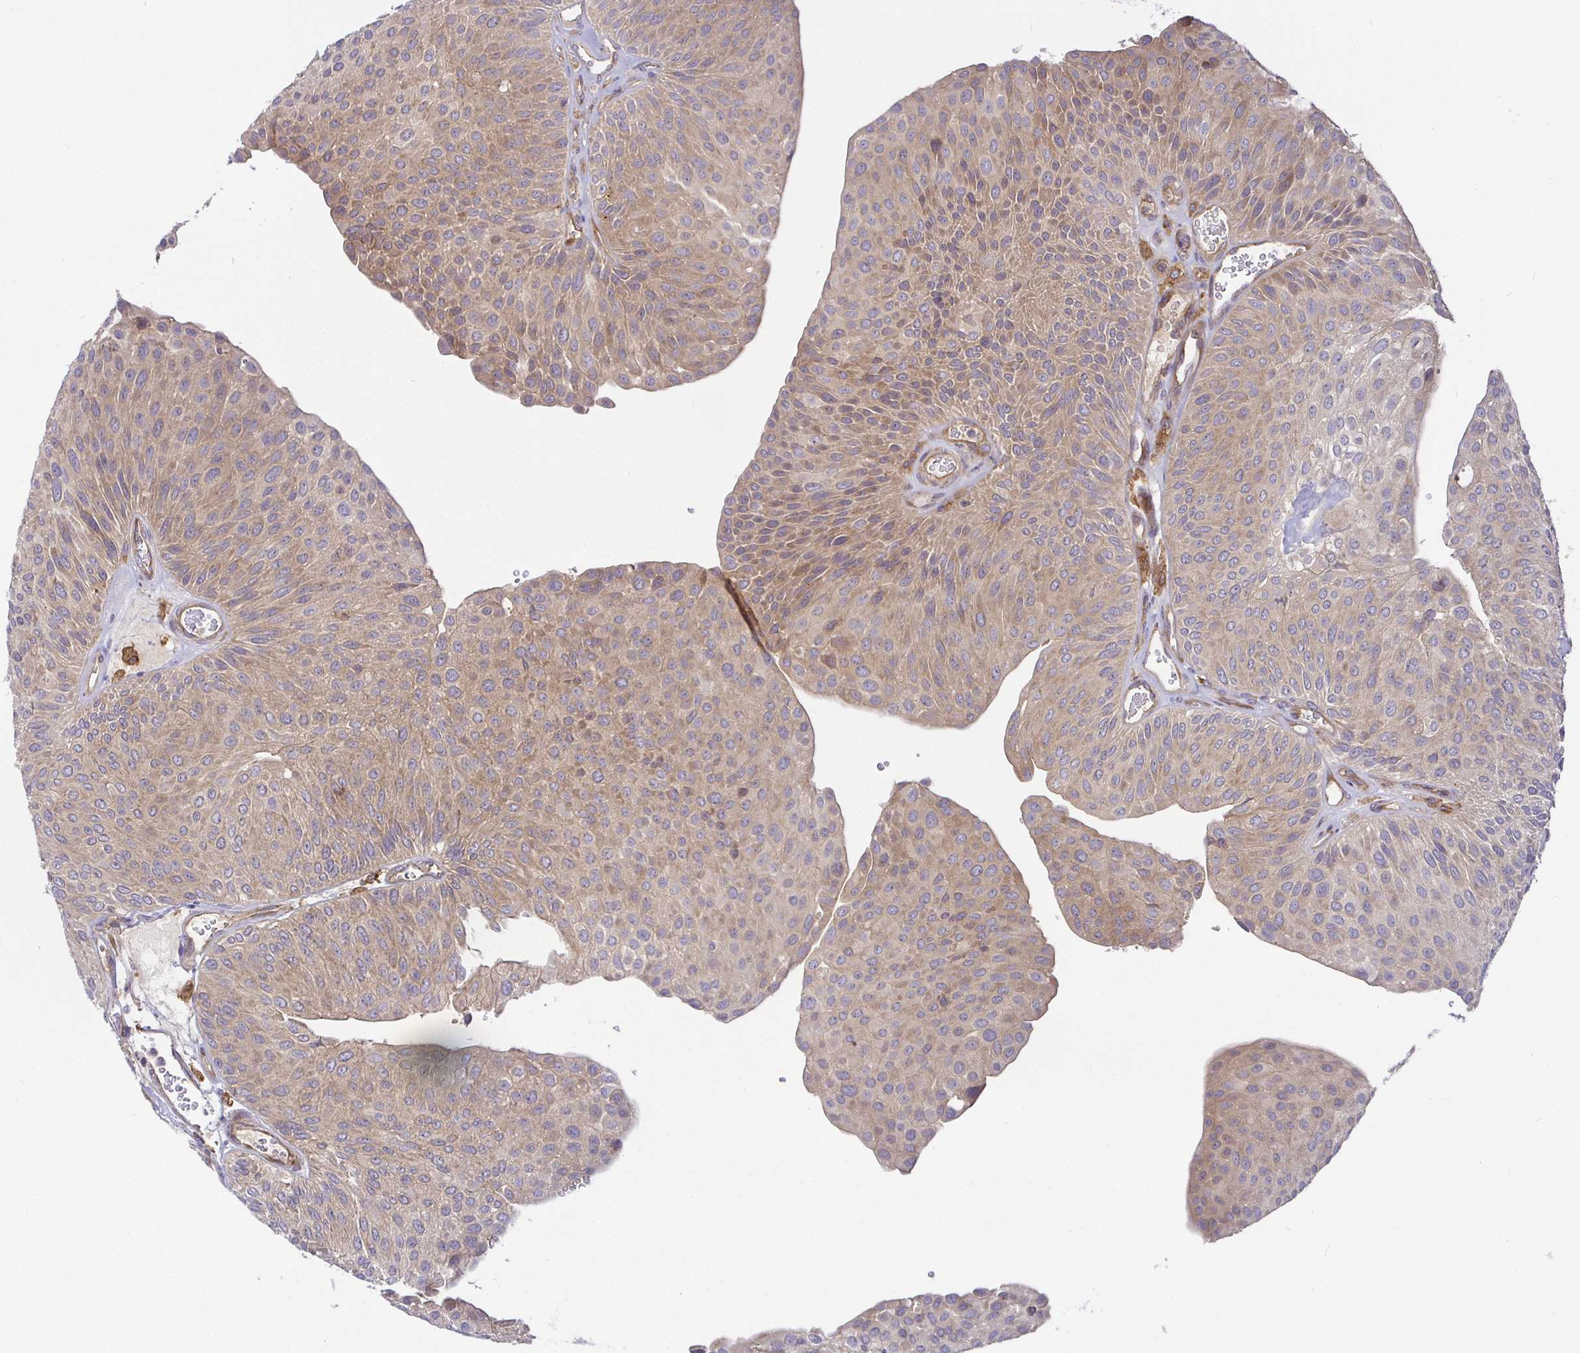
{"staining": {"intensity": "weak", "quantity": ">75%", "location": "cytoplasmic/membranous"}, "tissue": "urothelial cancer", "cell_type": "Tumor cells", "image_type": "cancer", "snomed": [{"axis": "morphology", "description": "Urothelial carcinoma, NOS"}, {"axis": "topography", "description": "Urinary bladder"}], "caption": "This histopathology image exhibits immunohistochemistry staining of human transitional cell carcinoma, with low weak cytoplasmic/membranous staining in about >75% of tumor cells.", "gene": "SNX8", "patient": {"sex": "male", "age": 67}}